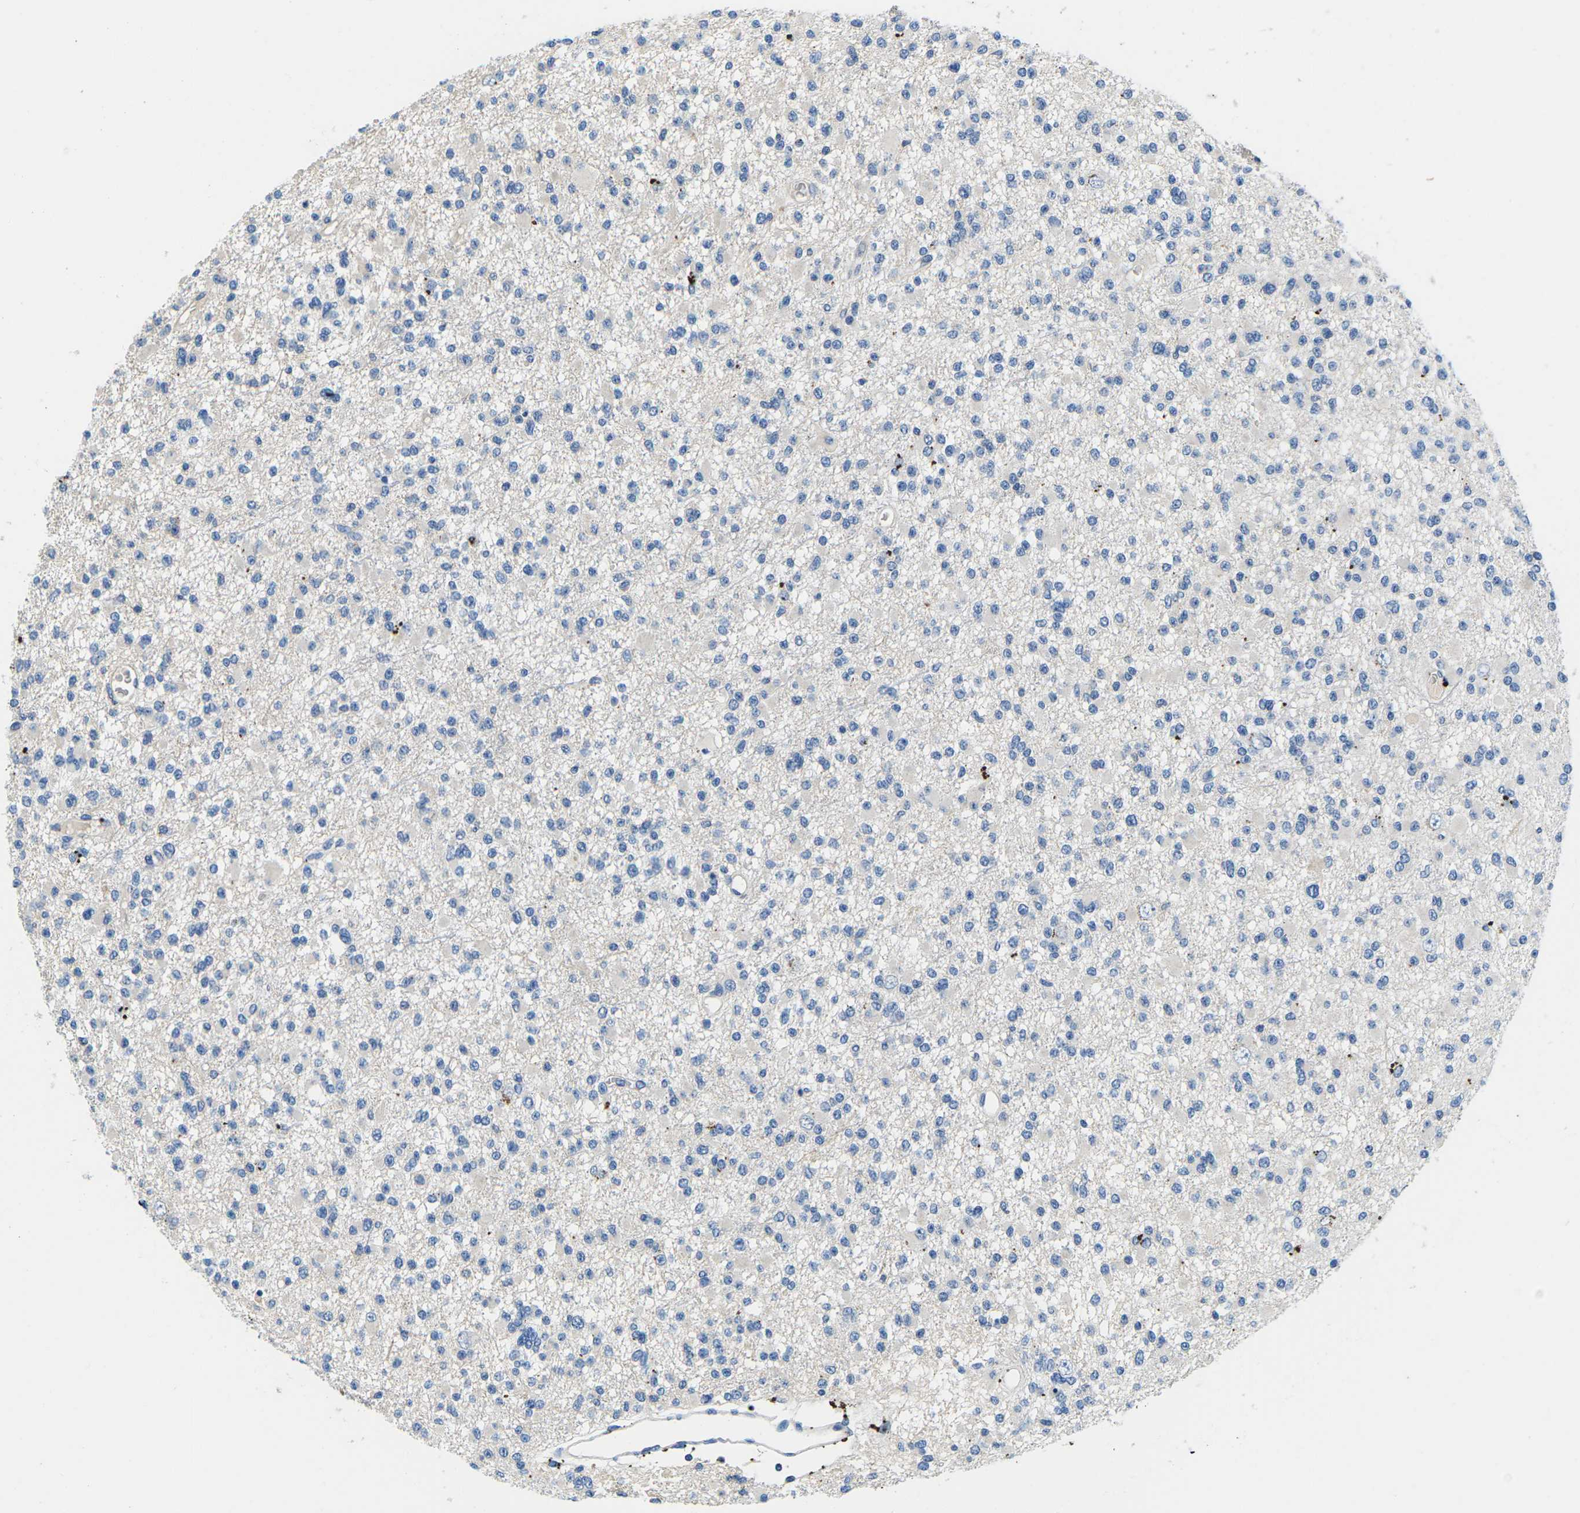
{"staining": {"intensity": "negative", "quantity": "none", "location": "none"}, "tissue": "glioma", "cell_type": "Tumor cells", "image_type": "cancer", "snomed": [{"axis": "morphology", "description": "Glioma, malignant, Low grade"}, {"axis": "topography", "description": "Brain"}], "caption": "High power microscopy histopathology image of an immunohistochemistry image of glioma, revealing no significant expression in tumor cells.", "gene": "PDCD6IP", "patient": {"sex": "female", "age": 22}}